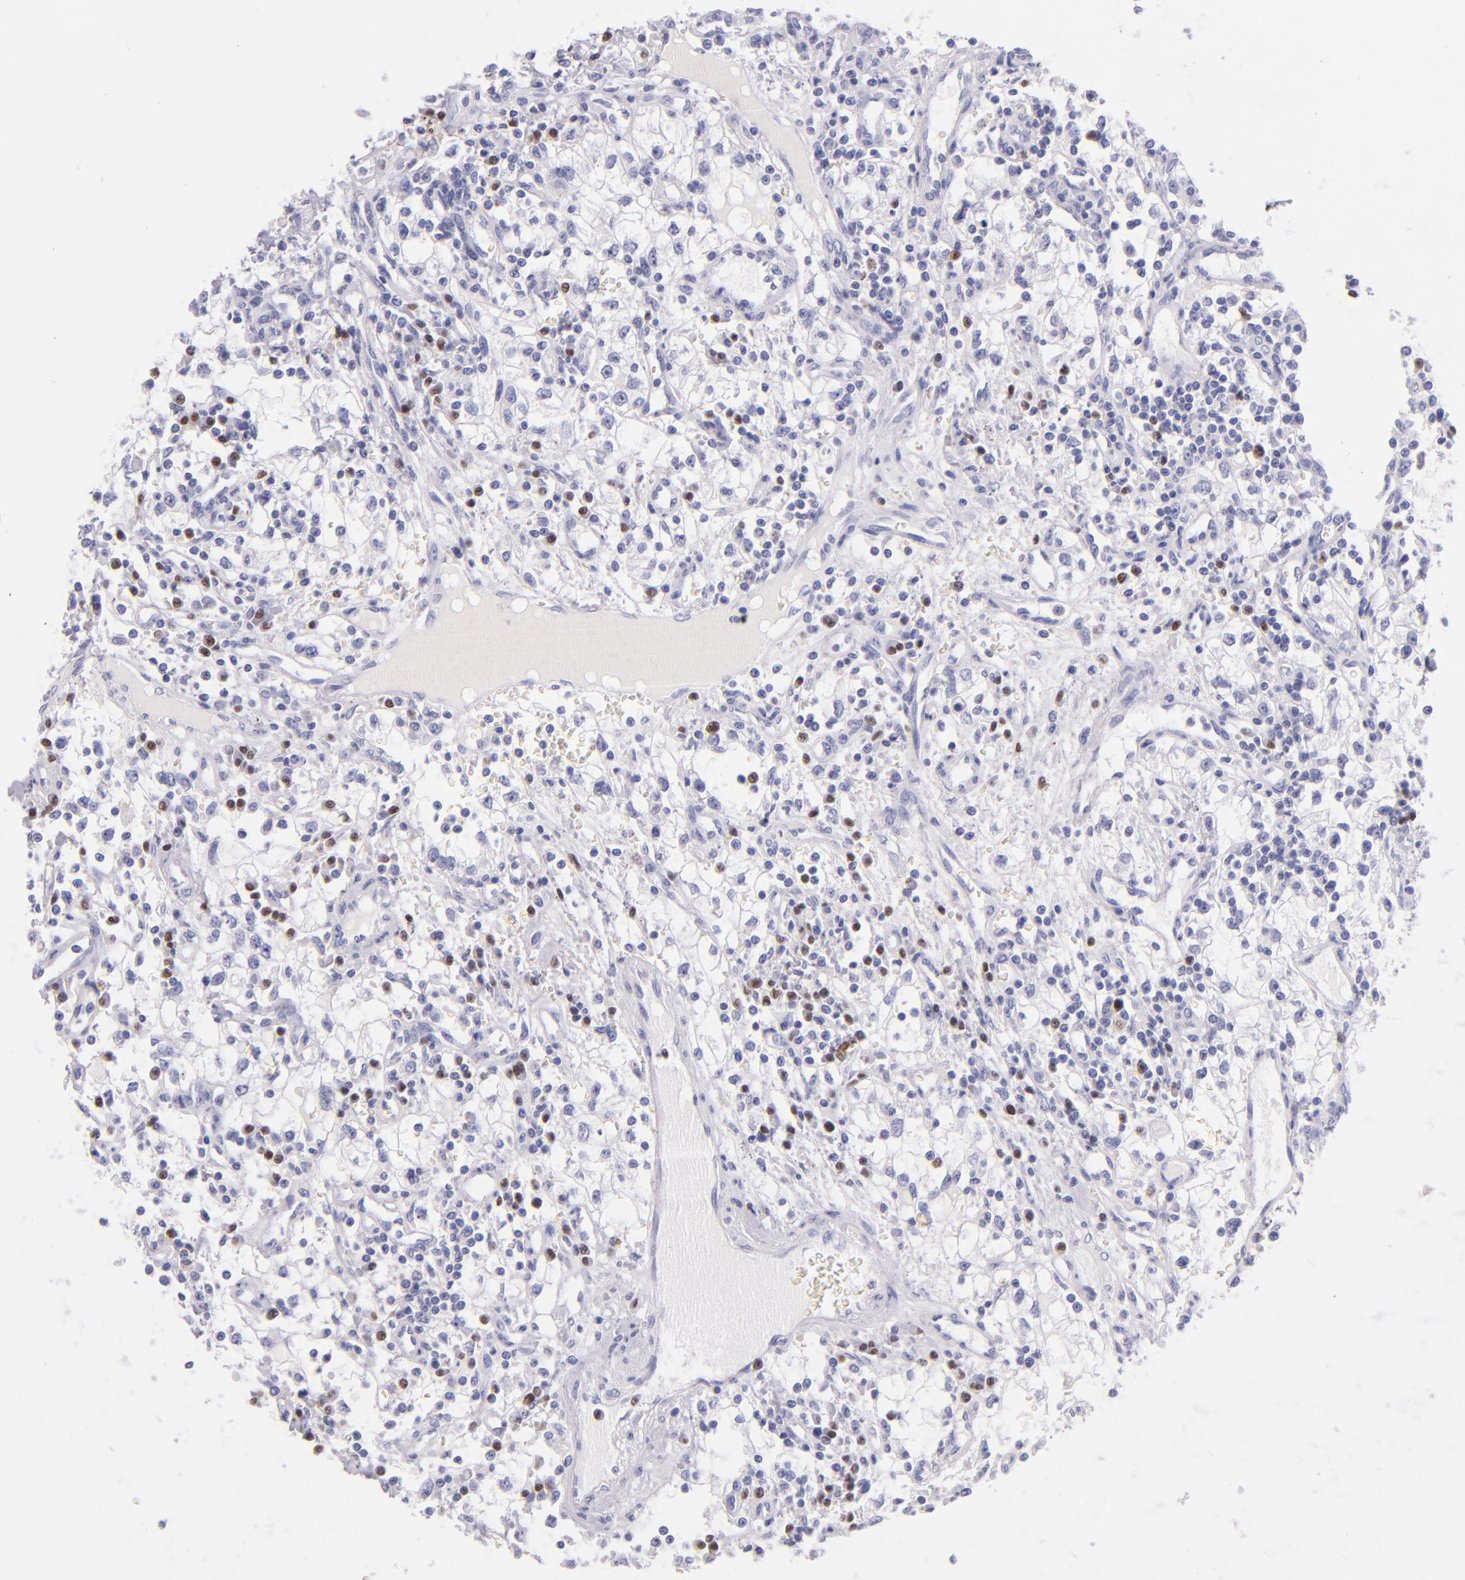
{"staining": {"intensity": "negative", "quantity": "none", "location": "none"}, "tissue": "renal cancer", "cell_type": "Tumor cells", "image_type": "cancer", "snomed": [{"axis": "morphology", "description": "Adenocarcinoma, NOS"}, {"axis": "topography", "description": "Kidney"}], "caption": "Tumor cells show no significant positivity in renal adenocarcinoma. (Stains: DAB immunohistochemistry with hematoxylin counter stain, Microscopy: brightfield microscopy at high magnification).", "gene": "IRF4", "patient": {"sex": "male", "age": 82}}